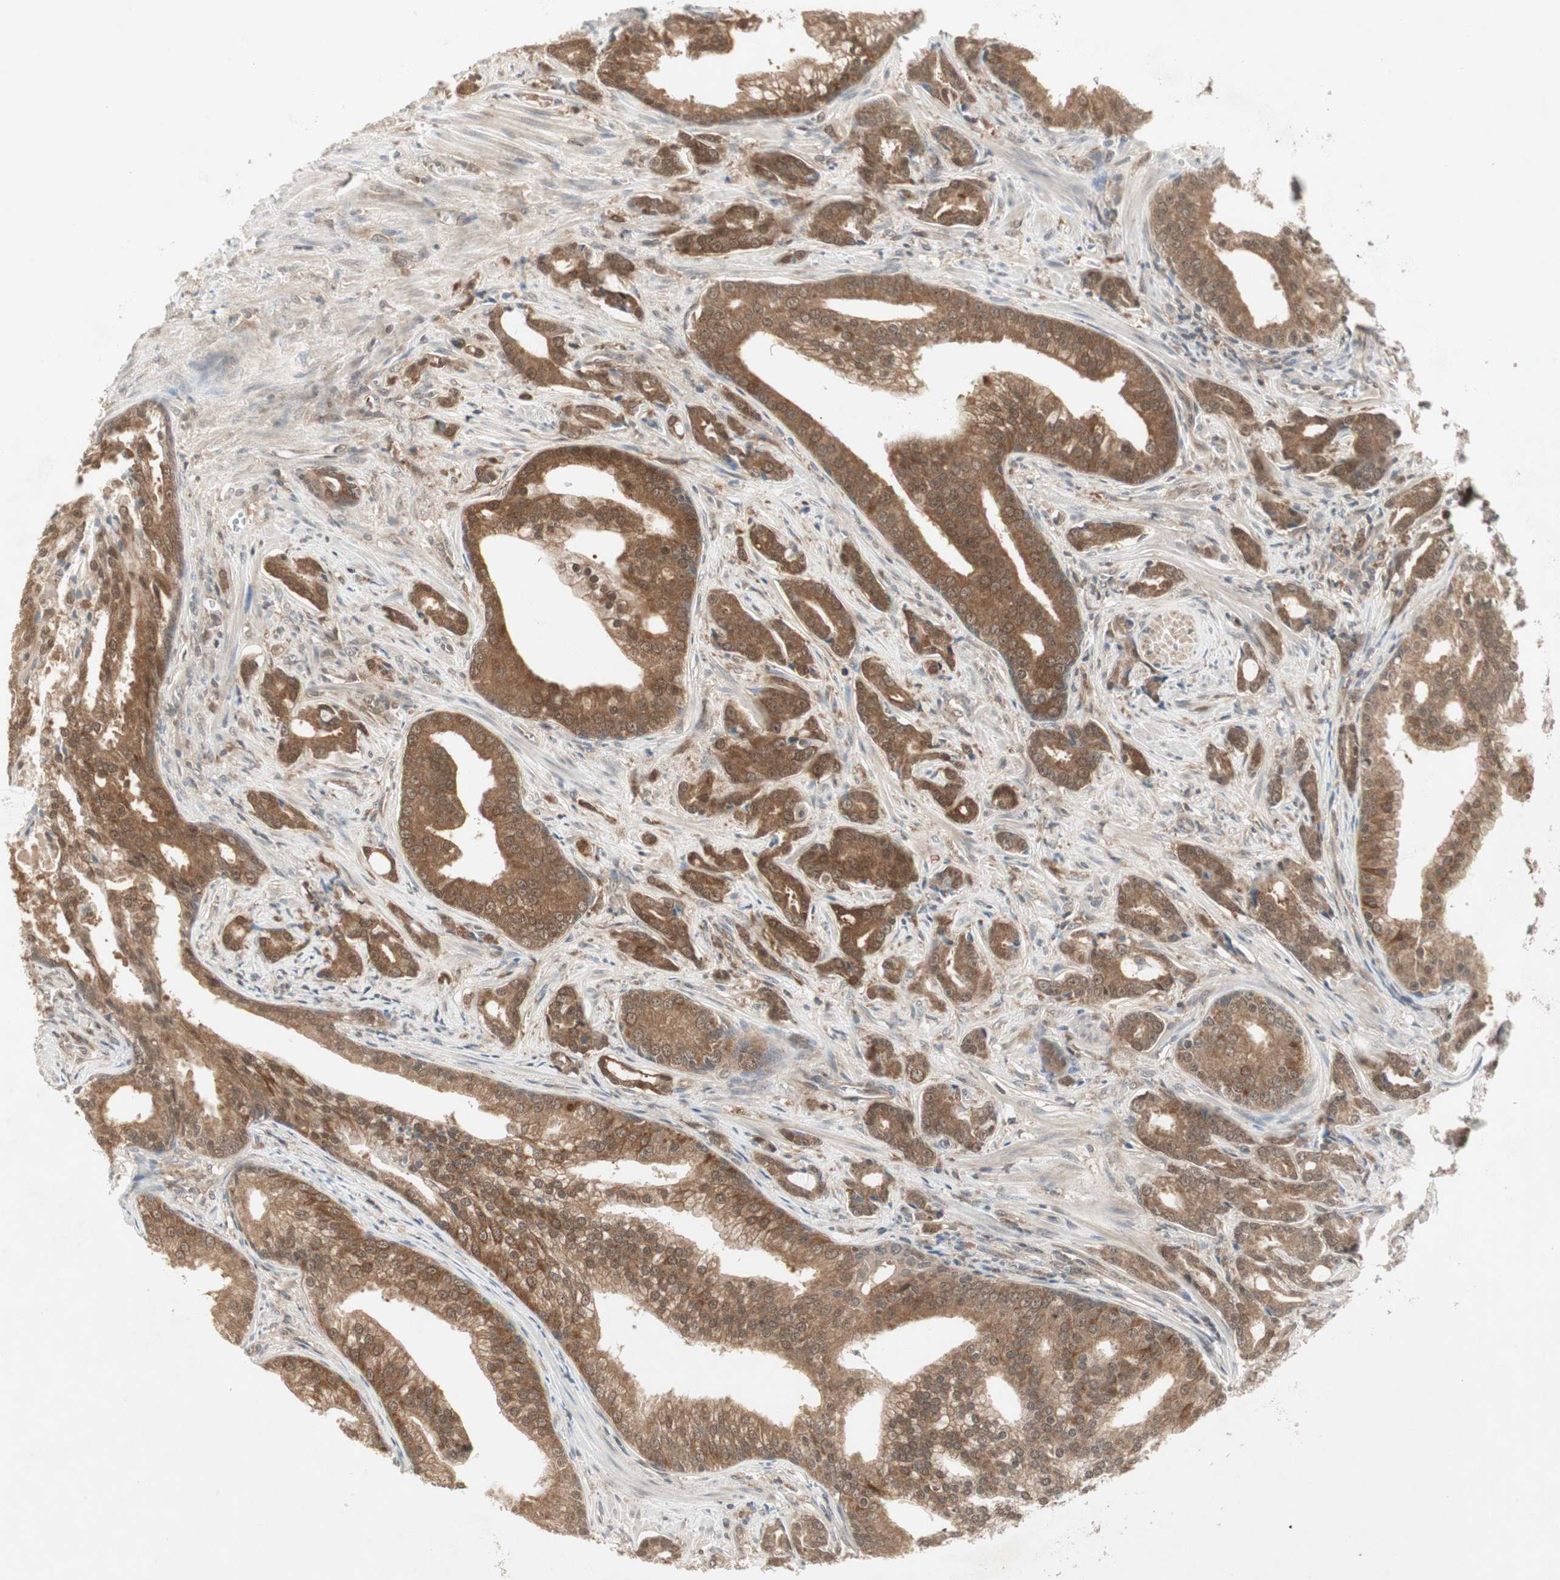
{"staining": {"intensity": "moderate", "quantity": ">75%", "location": "cytoplasmic/membranous"}, "tissue": "prostate cancer", "cell_type": "Tumor cells", "image_type": "cancer", "snomed": [{"axis": "morphology", "description": "Adenocarcinoma, Low grade"}, {"axis": "topography", "description": "Prostate"}], "caption": "A brown stain labels moderate cytoplasmic/membranous staining of a protein in prostate low-grade adenocarcinoma tumor cells.", "gene": "PTPA", "patient": {"sex": "male", "age": 58}}